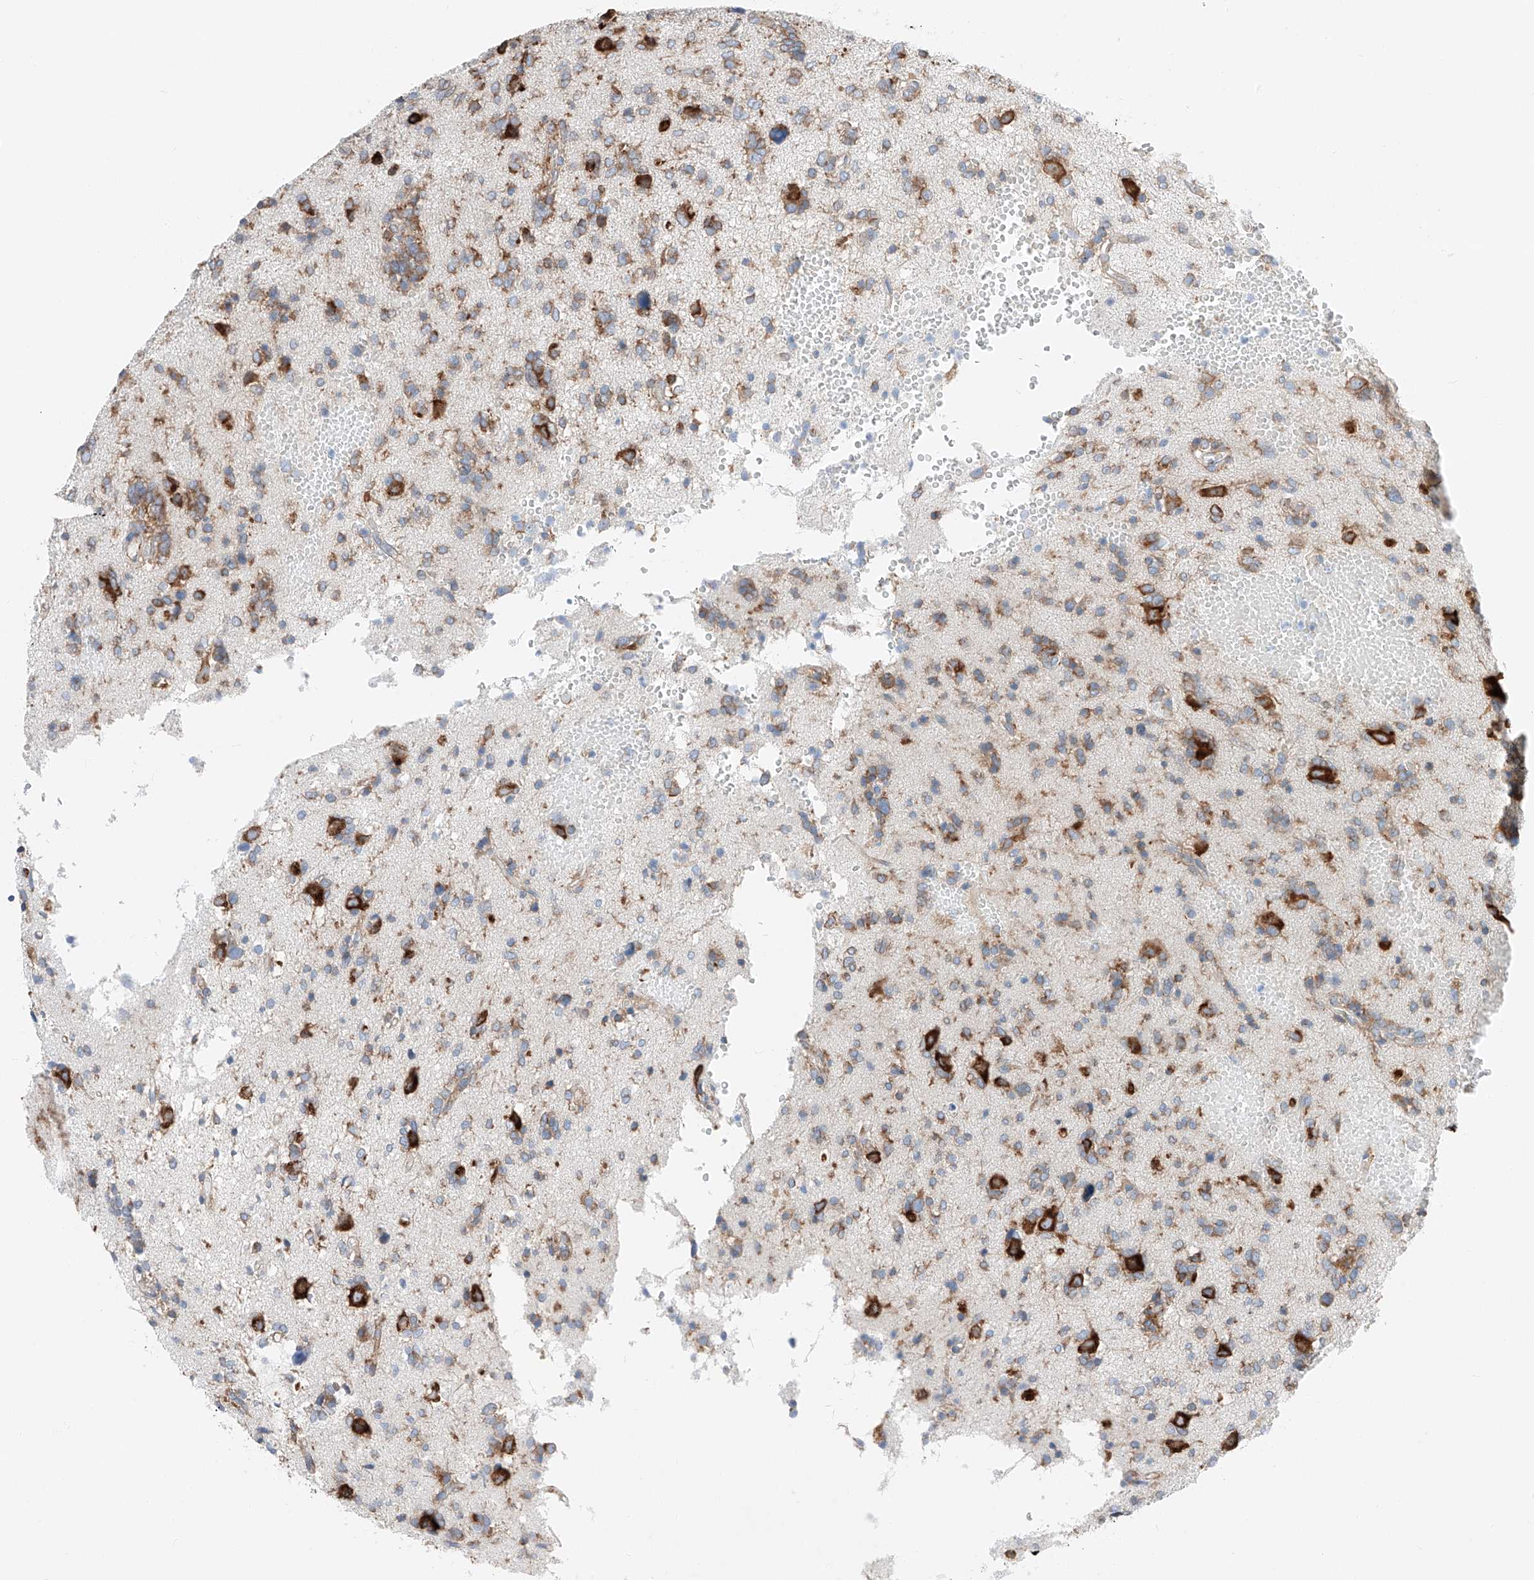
{"staining": {"intensity": "moderate", "quantity": ">75%", "location": "cytoplasmic/membranous"}, "tissue": "glioma", "cell_type": "Tumor cells", "image_type": "cancer", "snomed": [{"axis": "morphology", "description": "Glioma, malignant, High grade"}, {"axis": "topography", "description": "Brain"}], "caption": "Immunohistochemistry (DAB) staining of human high-grade glioma (malignant) demonstrates moderate cytoplasmic/membranous protein expression in approximately >75% of tumor cells.", "gene": "CRELD1", "patient": {"sex": "female", "age": 59}}